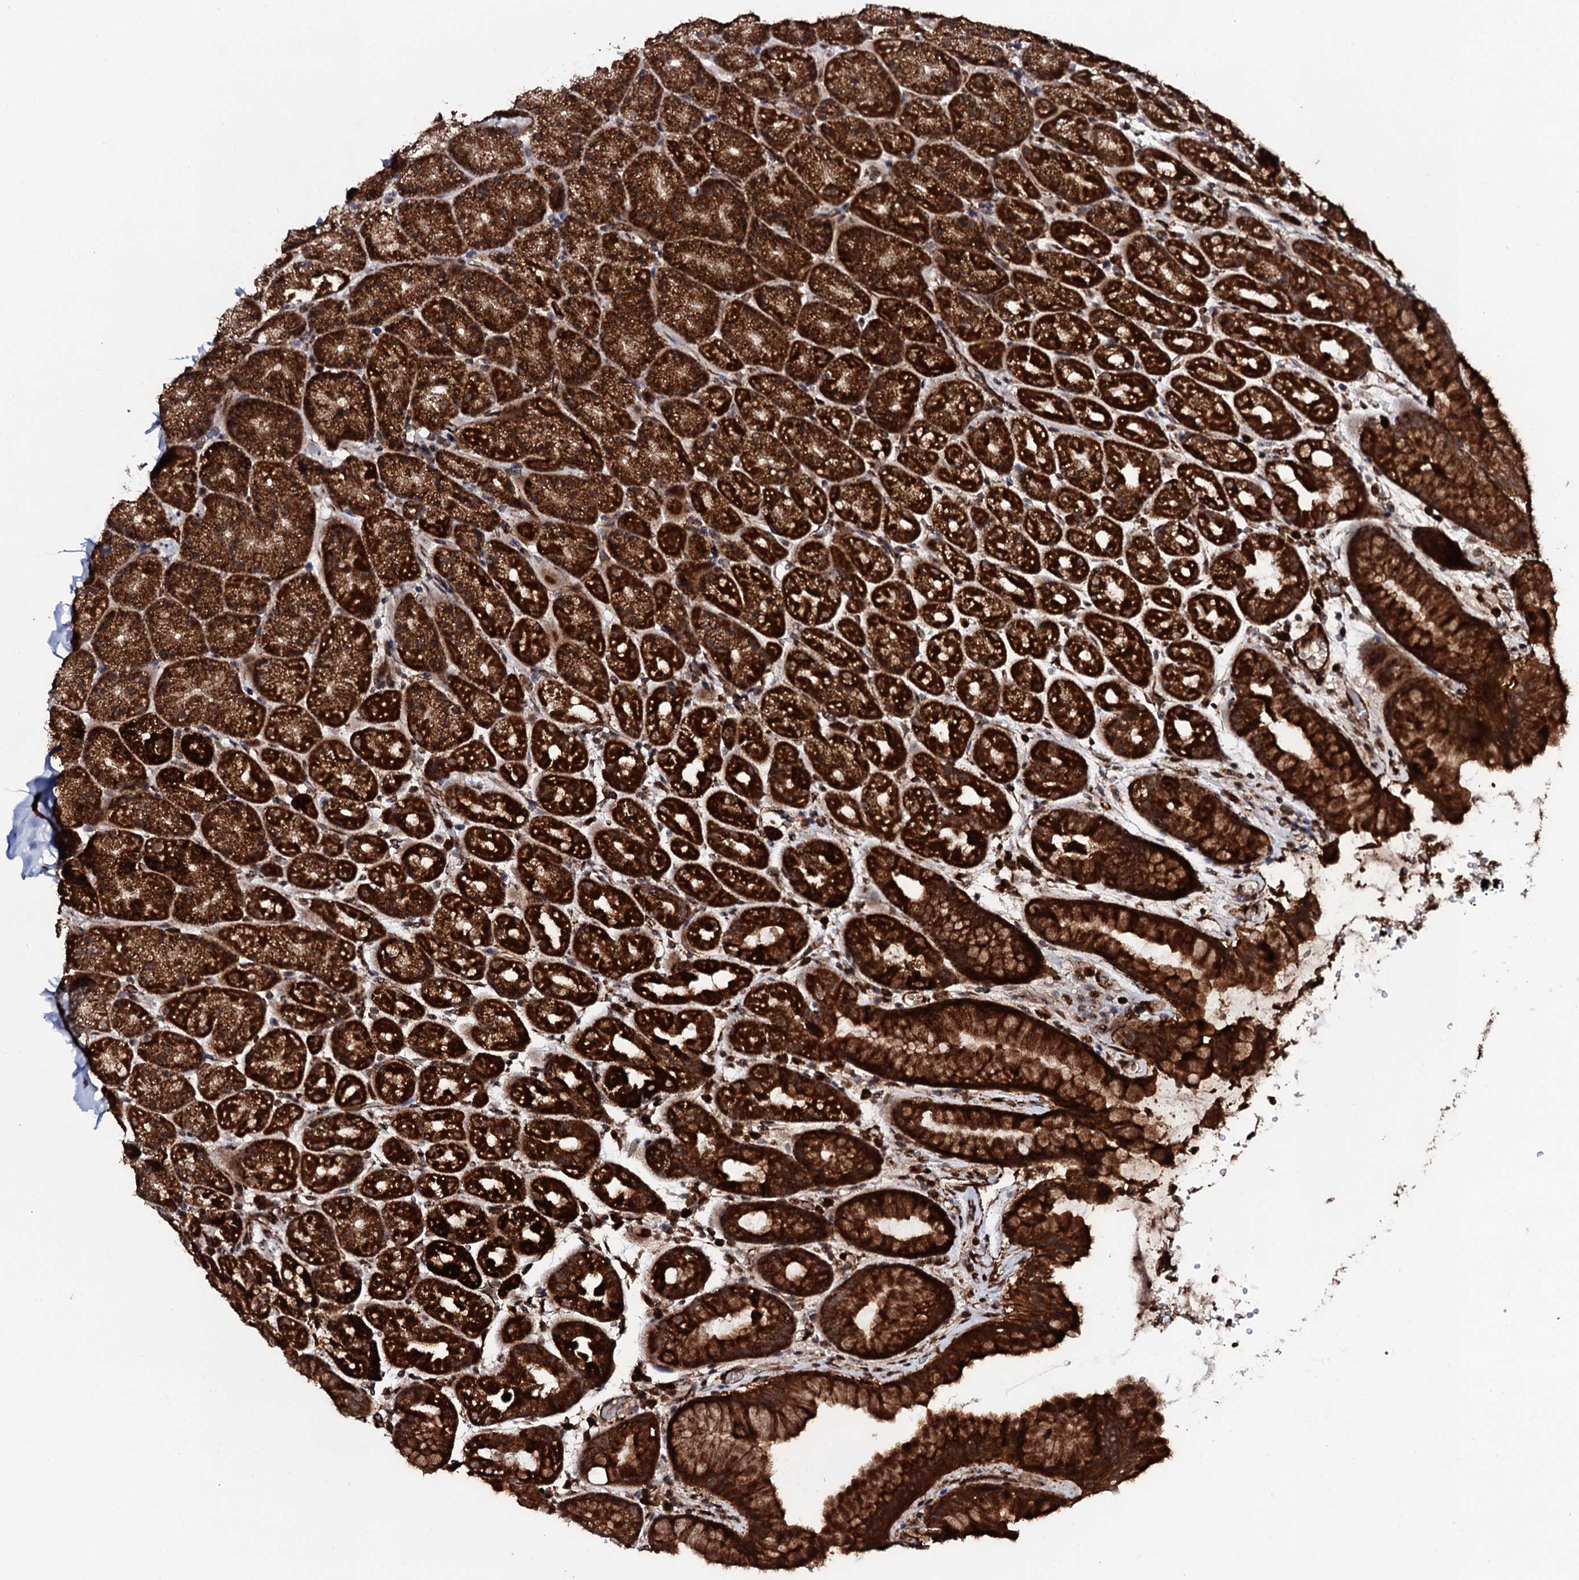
{"staining": {"intensity": "strong", "quantity": ">75%", "location": "cytoplasmic/membranous"}, "tissue": "stomach", "cell_type": "Glandular cells", "image_type": "normal", "snomed": [{"axis": "morphology", "description": "Normal tissue, NOS"}, {"axis": "topography", "description": "Stomach, upper"}, {"axis": "topography", "description": "Stomach, lower"}], "caption": "A histopathology image of human stomach stained for a protein reveals strong cytoplasmic/membranous brown staining in glandular cells.", "gene": "MTIF3", "patient": {"sex": "male", "age": 67}}